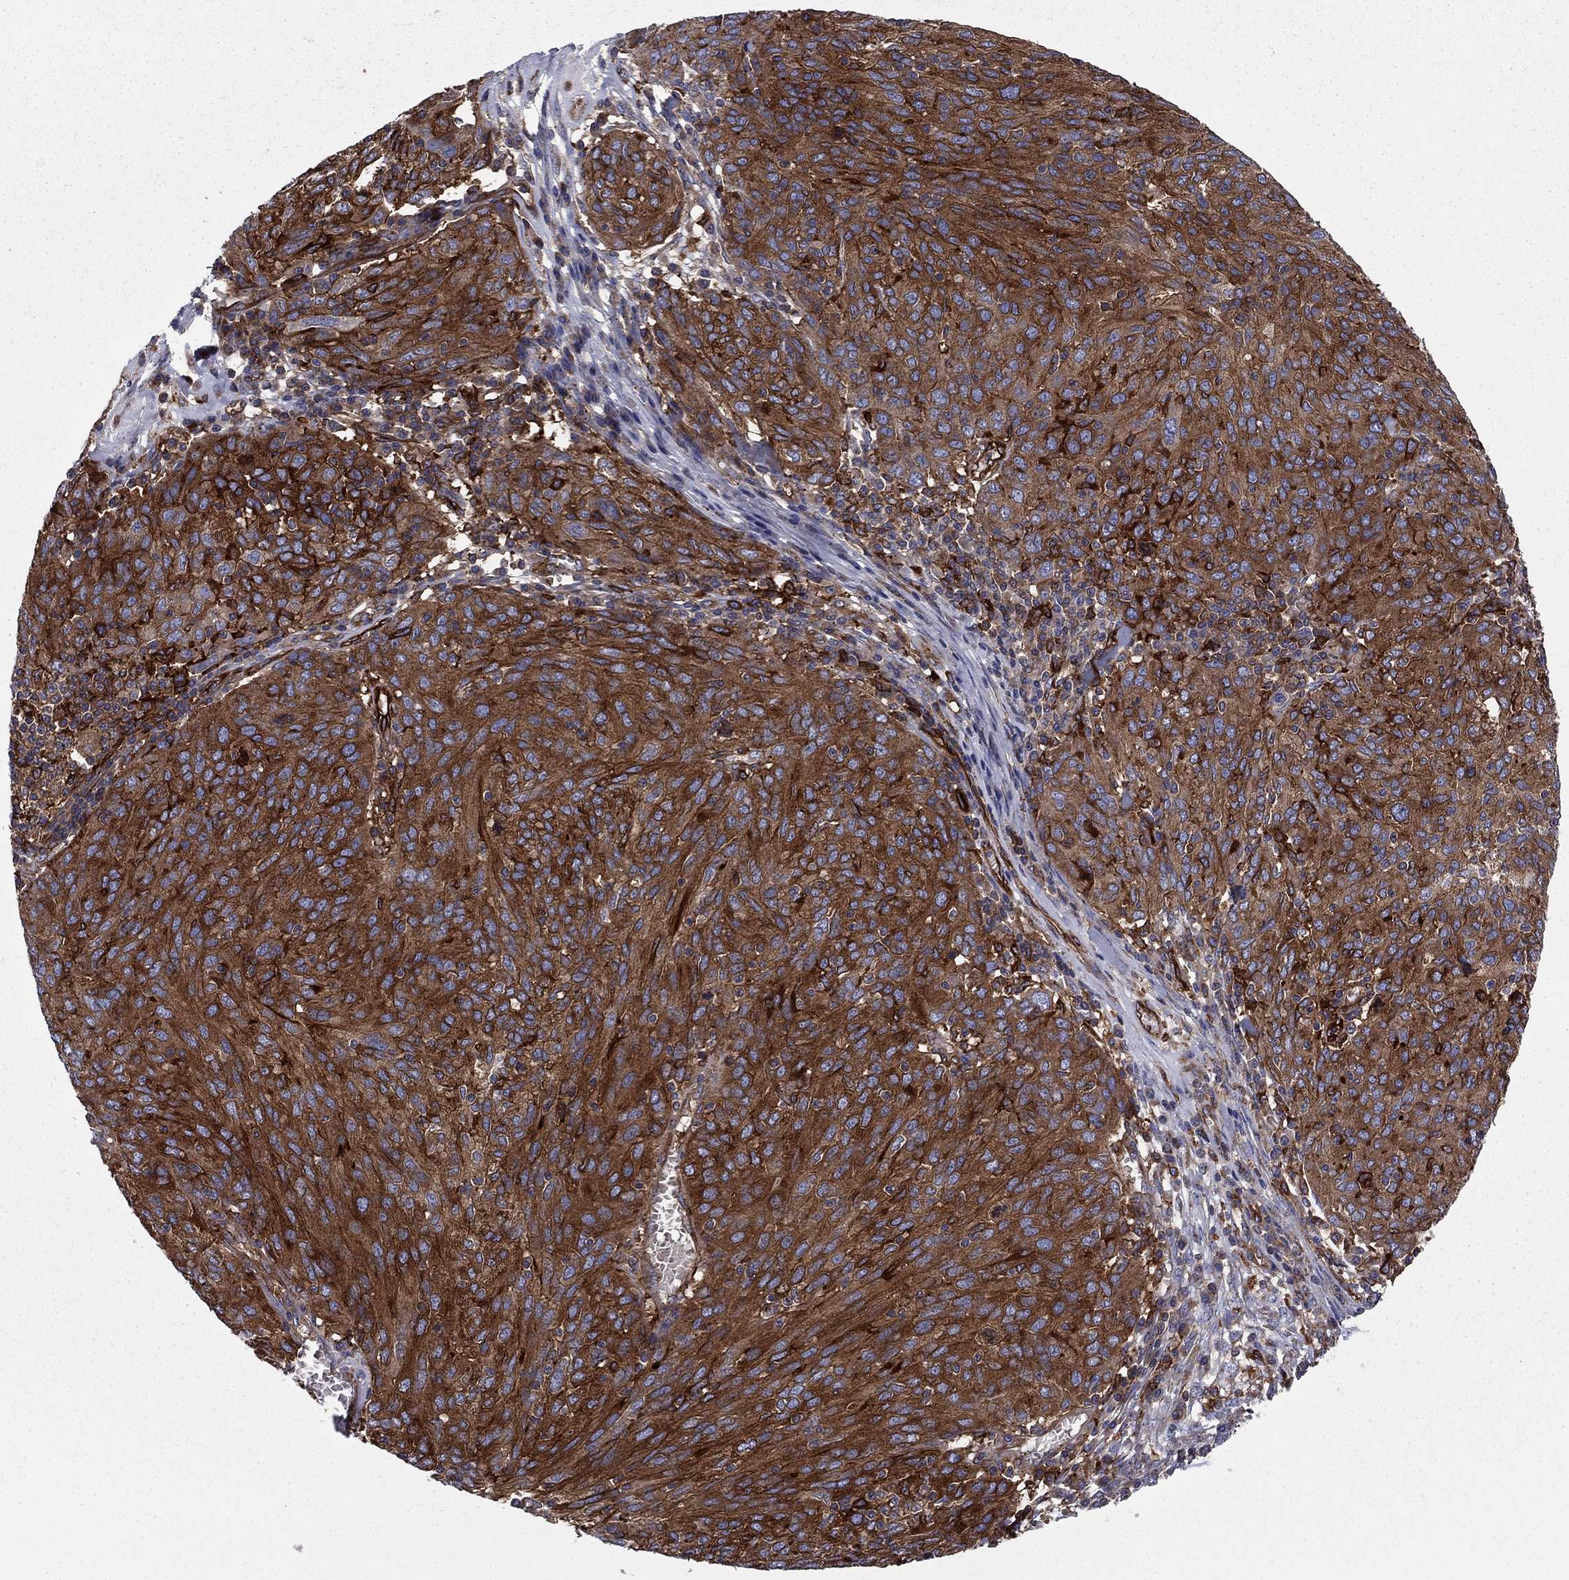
{"staining": {"intensity": "strong", "quantity": ">75%", "location": "cytoplasmic/membranous"}, "tissue": "ovarian cancer", "cell_type": "Tumor cells", "image_type": "cancer", "snomed": [{"axis": "morphology", "description": "Carcinoma, endometroid"}, {"axis": "topography", "description": "Ovary"}], "caption": "Protein analysis of endometroid carcinoma (ovarian) tissue demonstrates strong cytoplasmic/membranous positivity in approximately >75% of tumor cells.", "gene": "EHBP1L1", "patient": {"sex": "female", "age": 50}}